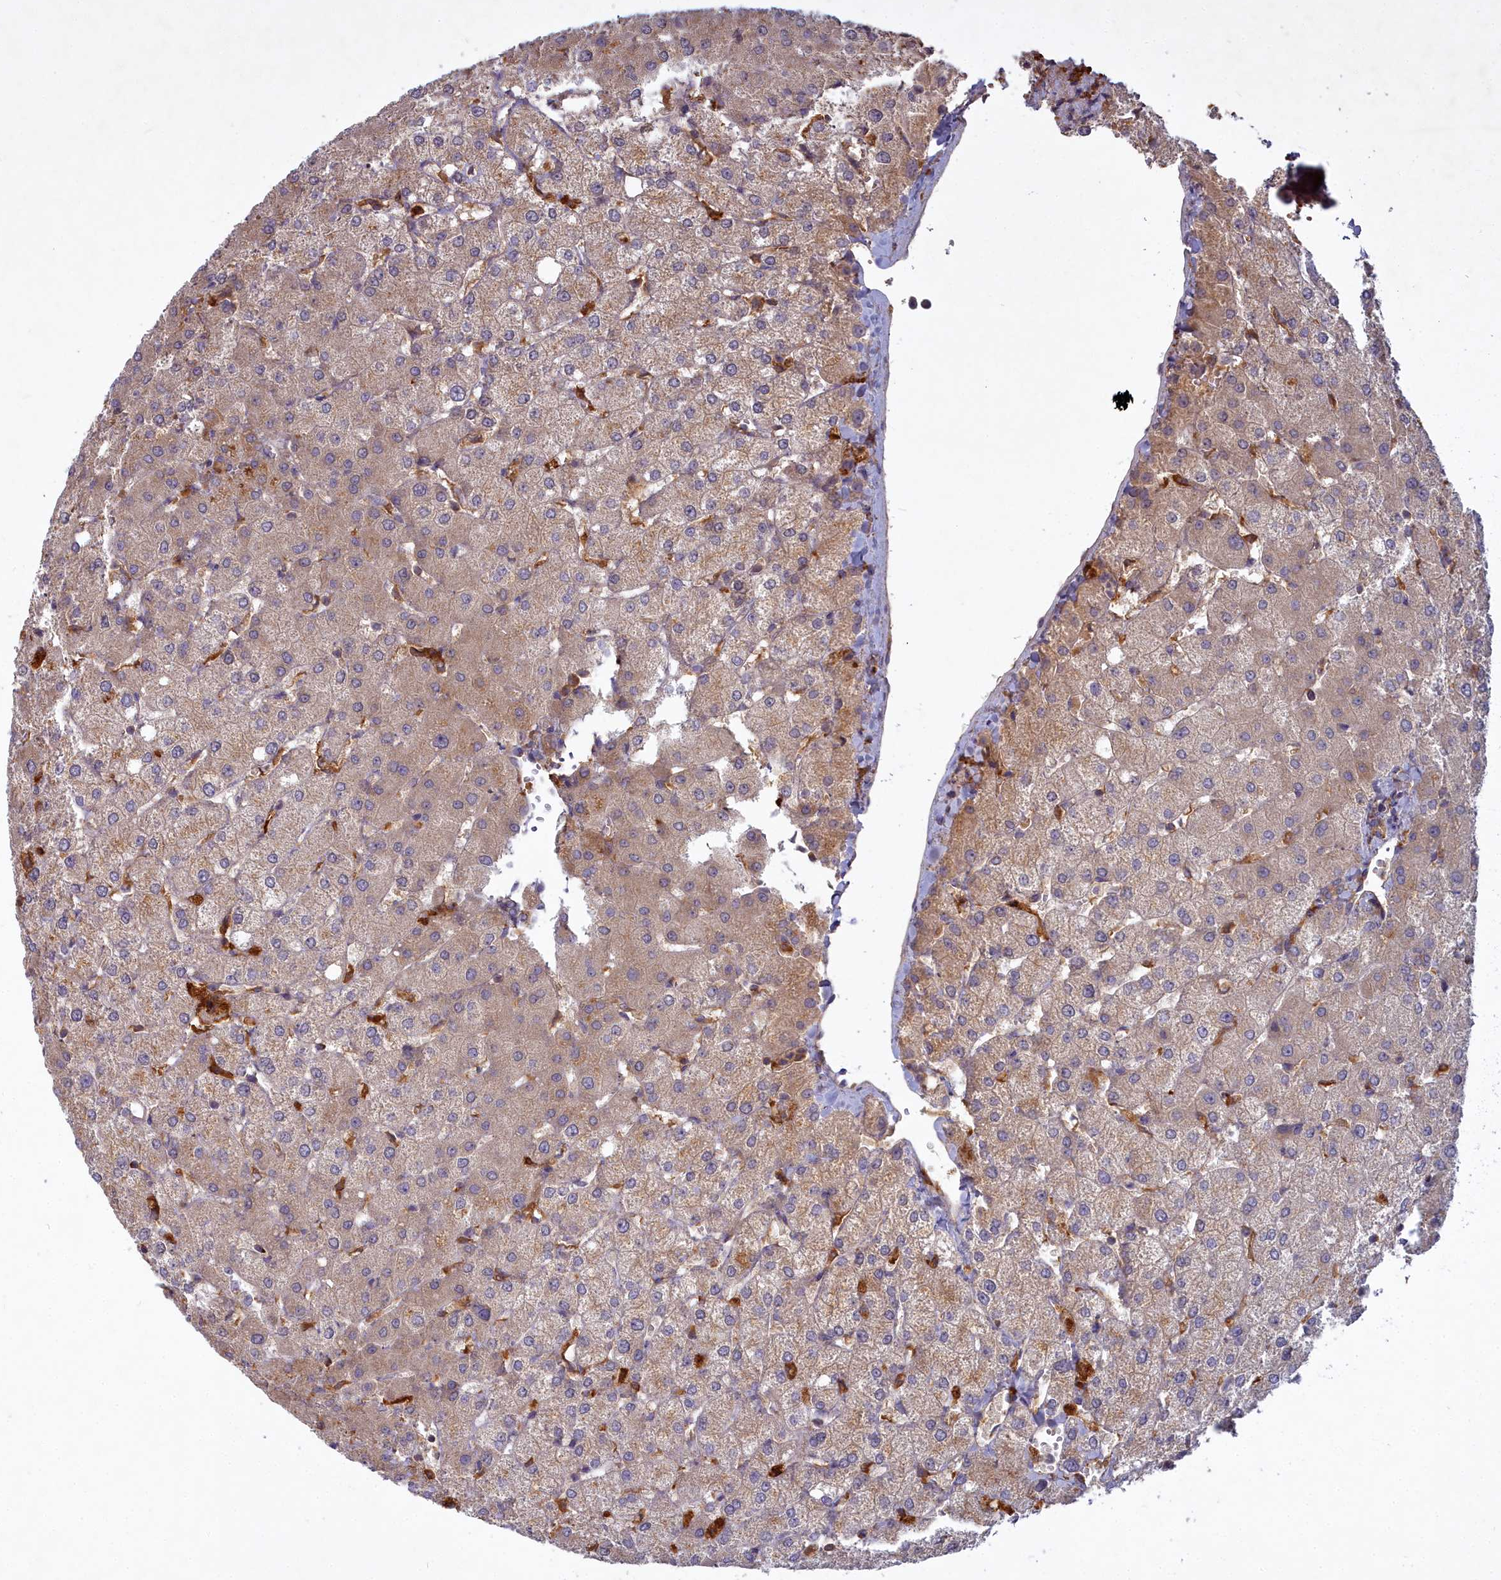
{"staining": {"intensity": "weak", "quantity": "<25%", "location": "cytoplasmic/membranous"}, "tissue": "liver", "cell_type": "Cholangiocytes", "image_type": "normal", "snomed": [{"axis": "morphology", "description": "Normal tissue, NOS"}, {"axis": "topography", "description": "Liver"}], "caption": "Immunohistochemistry (IHC) image of unremarkable liver: liver stained with DAB reveals no significant protein positivity in cholangiocytes. (DAB immunohistochemistry, high magnification).", "gene": "CCDC167", "patient": {"sex": "female", "age": 54}}